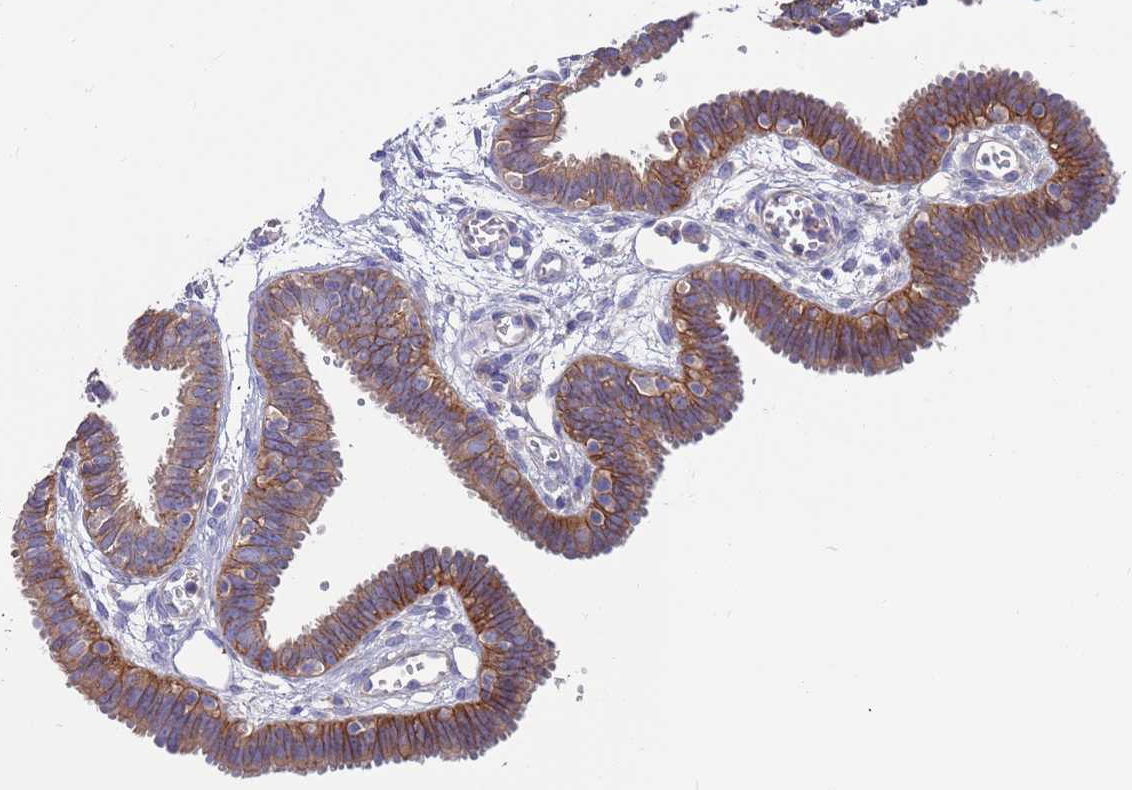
{"staining": {"intensity": "moderate", "quantity": ">75%", "location": "cytoplasmic/membranous"}, "tissue": "fallopian tube", "cell_type": "Glandular cells", "image_type": "normal", "snomed": [{"axis": "morphology", "description": "Normal tissue, NOS"}, {"axis": "topography", "description": "Fallopian tube"}, {"axis": "topography", "description": "Placenta"}], "caption": "Fallopian tube stained with DAB (3,3'-diaminobenzidine) IHC exhibits medium levels of moderate cytoplasmic/membranous expression in approximately >75% of glandular cells.", "gene": "KRTCAP3", "patient": {"sex": "female", "age": 32}}